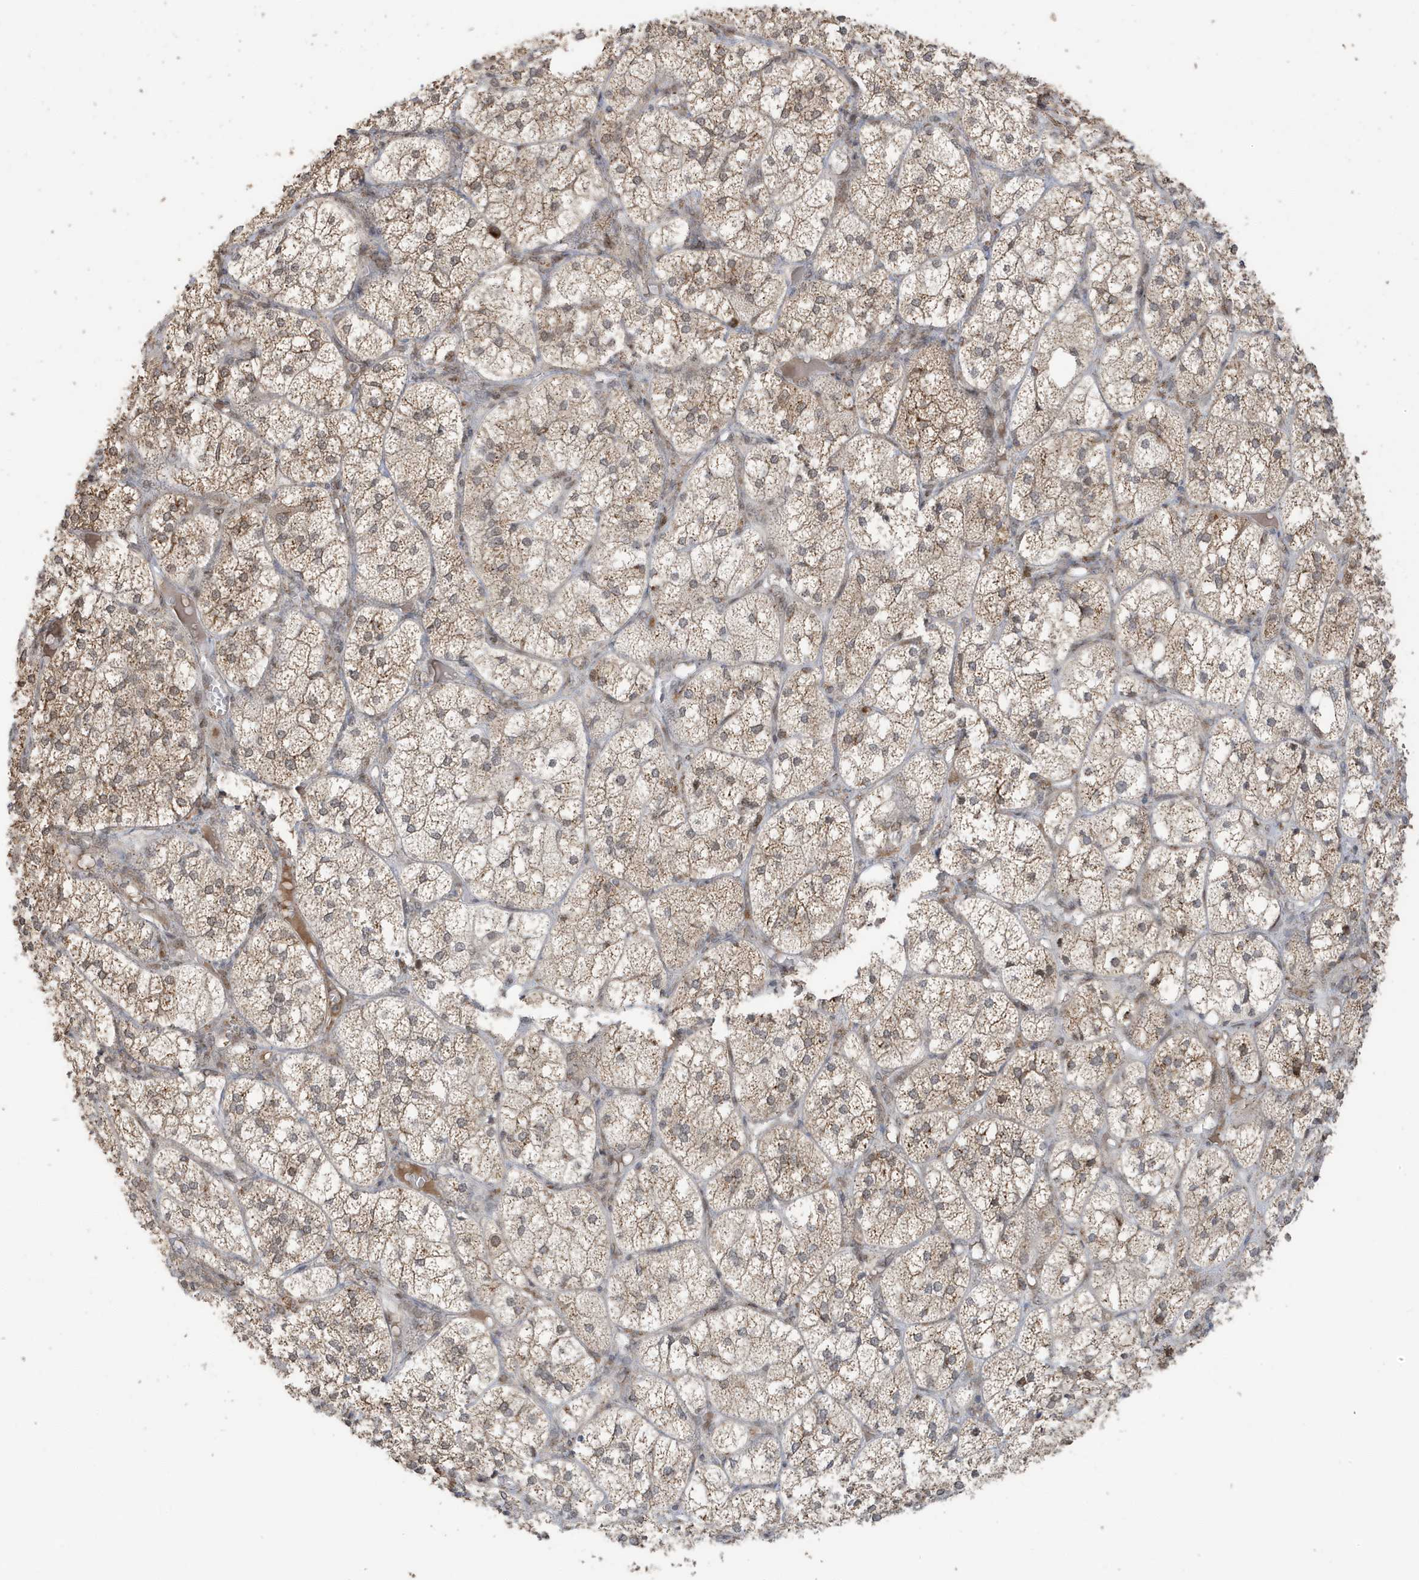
{"staining": {"intensity": "strong", "quantity": "25%-75%", "location": "cytoplasmic/membranous"}, "tissue": "adrenal gland", "cell_type": "Glandular cells", "image_type": "normal", "snomed": [{"axis": "morphology", "description": "Normal tissue, NOS"}, {"axis": "topography", "description": "Adrenal gland"}], "caption": "Strong cytoplasmic/membranous expression for a protein is present in about 25%-75% of glandular cells of benign adrenal gland using IHC.", "gene": "RER1", "patient": {"sex": "female", "age": 61}}